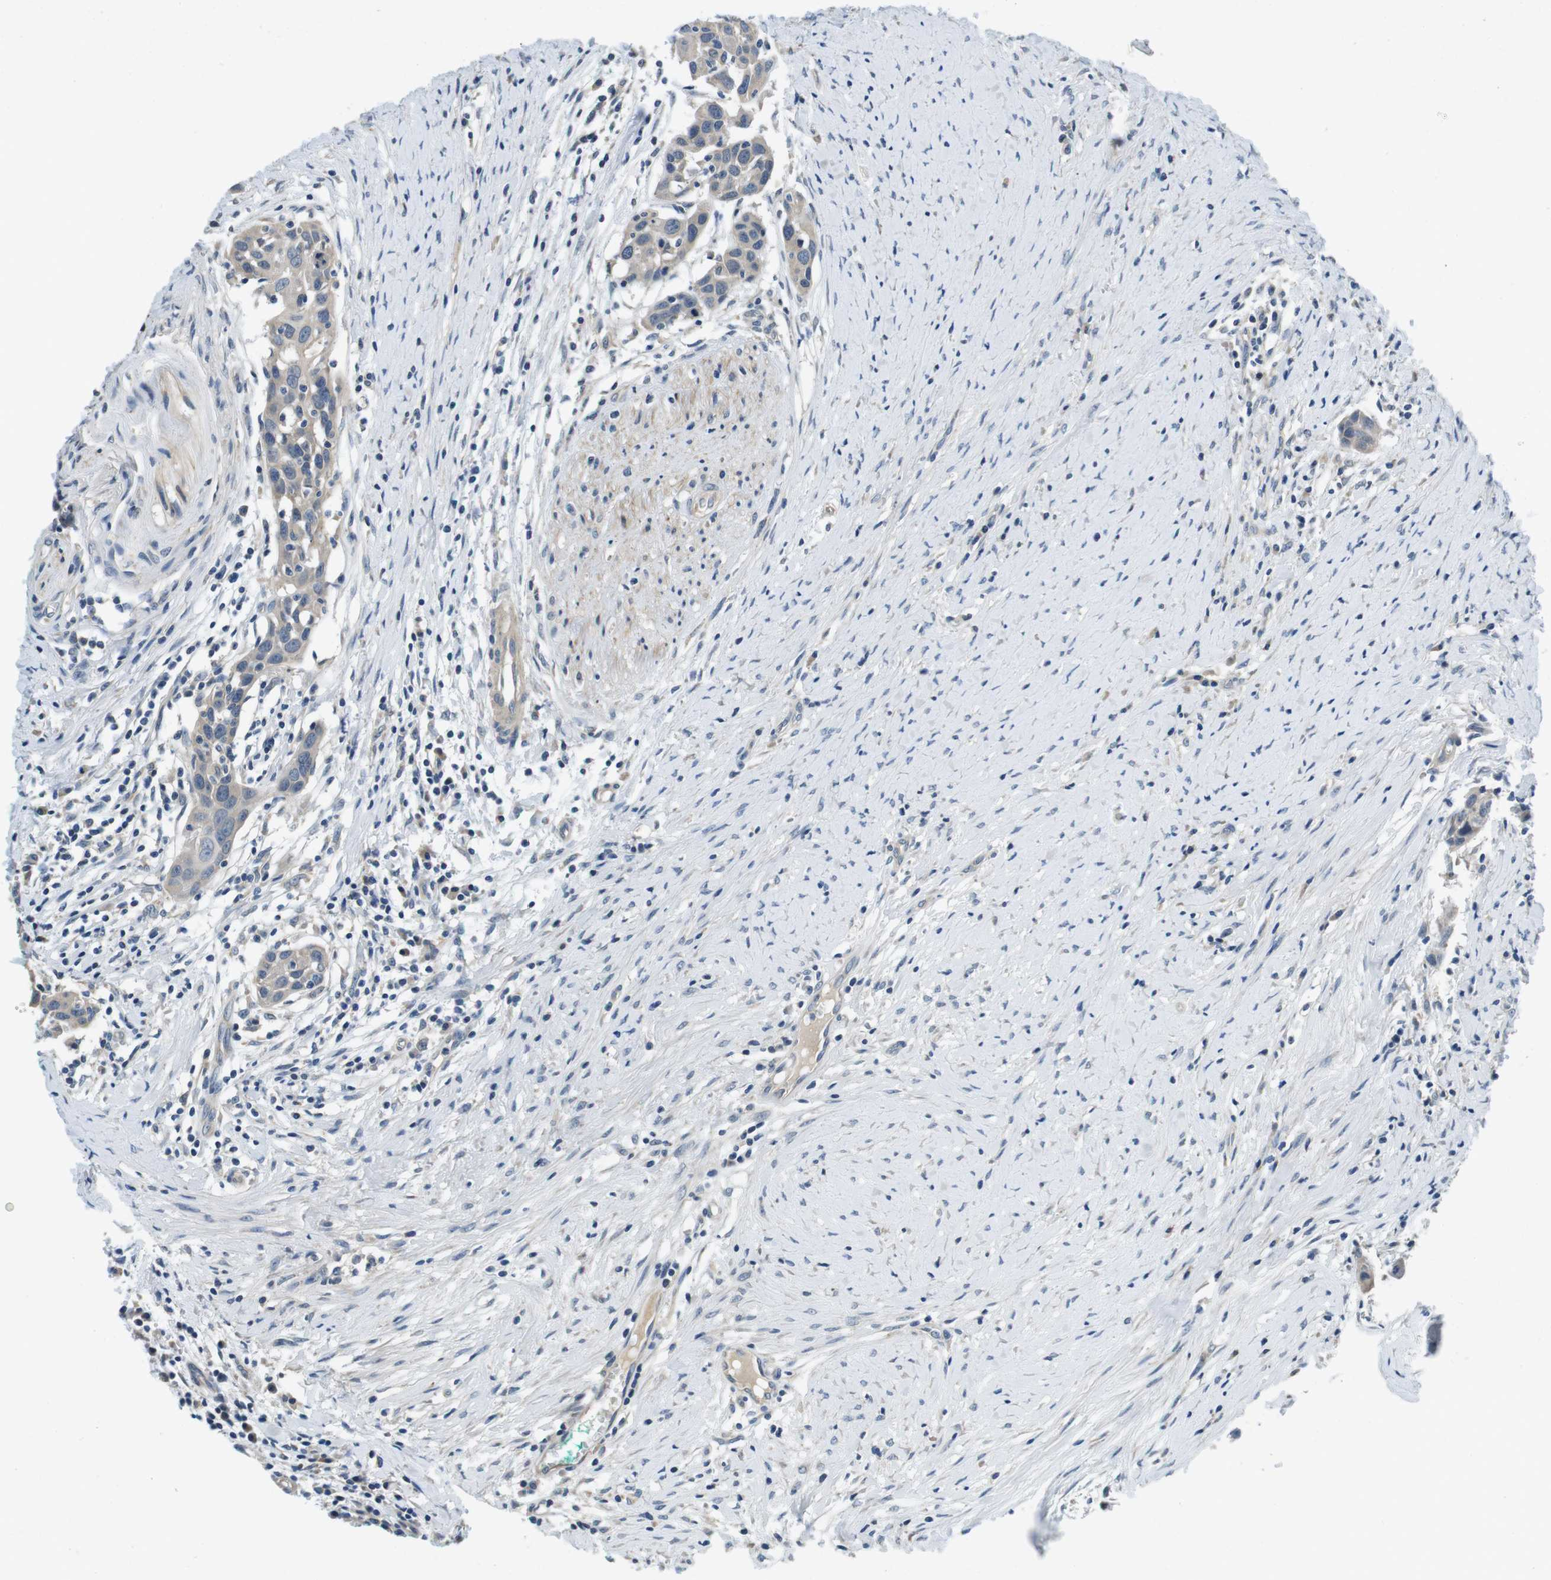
{"staining": {"intensity": "weak", "quantity": "<25%", "location": "cytoplasmic/membranous"}, "tissue": "head and neck cancer", "cell_type": "Tumor cells", "image_type": "cancer", "snomed": [{"axis": "morphology", "description": "Squamous cell carcinoma, NOS"}, {"axis": "topography", "description": "Oral tissue"}, {"axis": "topography", "description": "Head-Neck"}], "caption": "Immunohistochemistry photomicrograph of human squamous cell carcinoma (head and neck) stained for a protein (brown), which exhibits no staining in tumor cells.", "gene": "DTNA", "patient": {"sex": "female", "age": 50}}